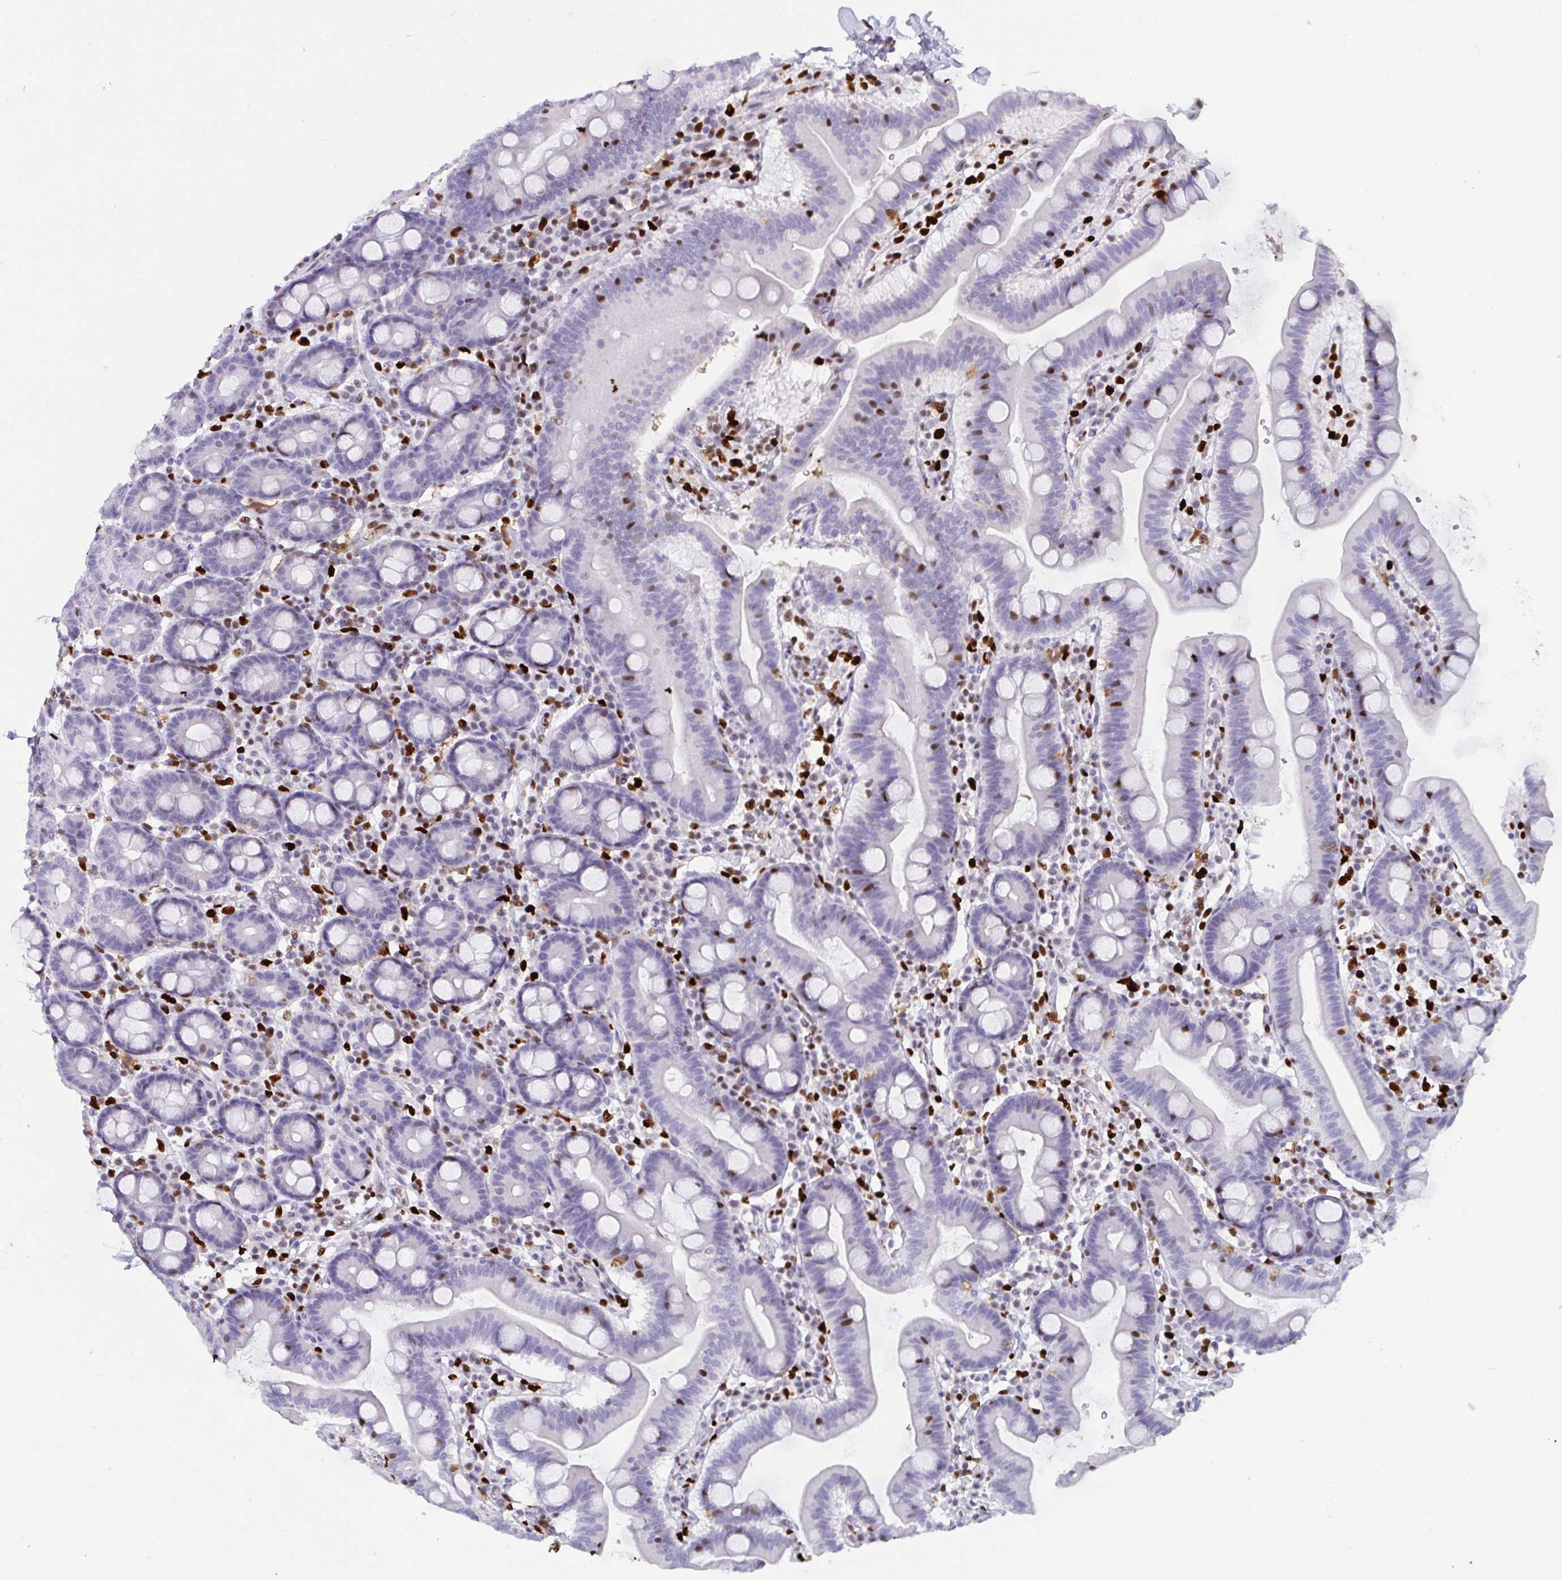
{"staining": {"intensity": "negative", "quantity": "none", "location": "none"}, "tissue": "duodenum", "cell_type": "Glandular cells", "image_type": "normal", "snomed": [{"axis": "morphology", "description": "Normal tissue, NOS"}, {"axis": "topography", "description": "Pancreas"}, {"axis": "topography", "description": "Duodenum"}], "caption": "There is no significant staining in glandular cells of duodenum.", "gene": "ZNF586", "patient": {"sex": "male", "age": 59}}